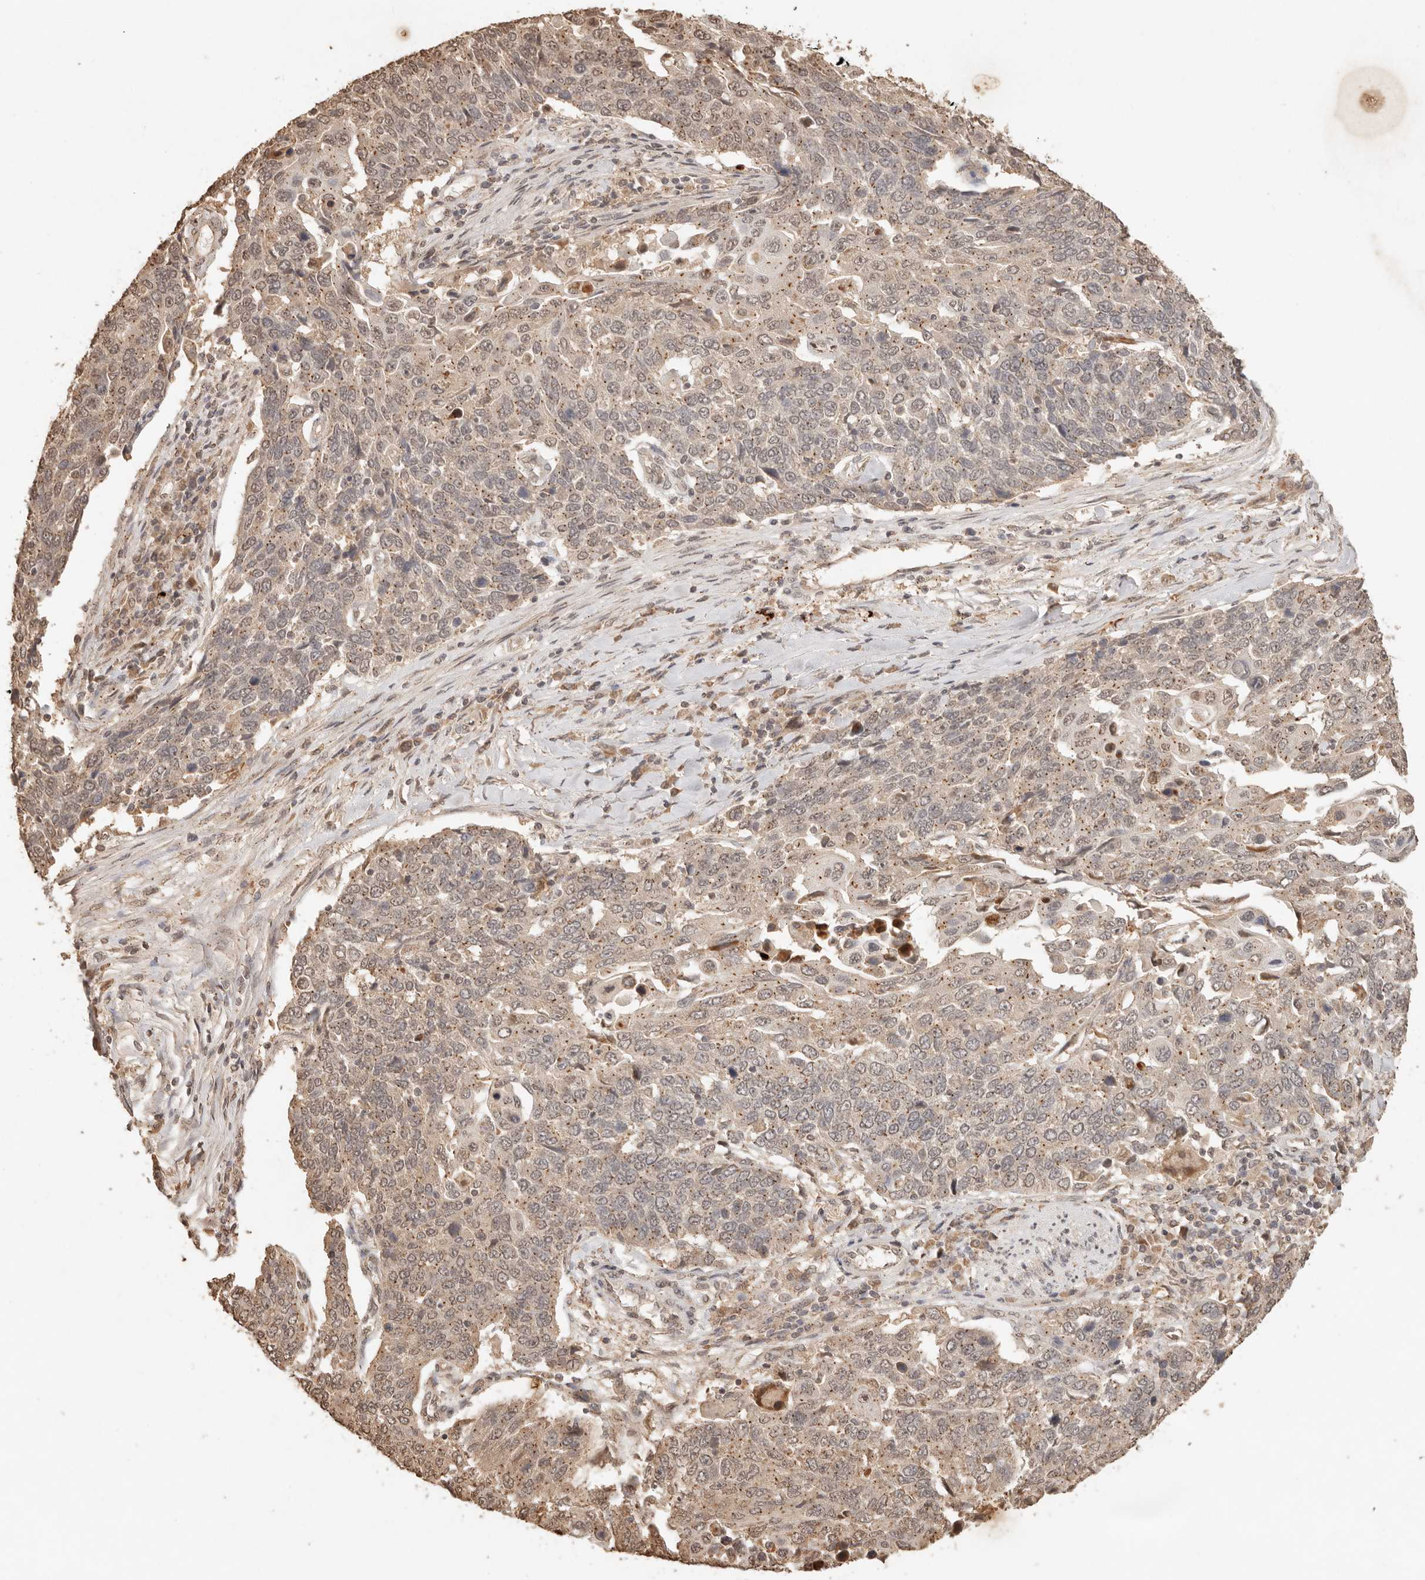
{"staining": {"intensity": "weak", "quantity": "25%-75%", "location": "cytoplasmic/membranous,nuclear"}, "tissue": "lung cancer", "cell_type": "Tumor cells", "image_type": "cancer", "snomed": [{"axis": "morphology", "description": "Squamous cell carcinoma, NOS"}, {"axis": "topography", "description": "Lung"}], "caption": "IHC (DAB) staining of human squamous cell carcinoma (lung) displays weak cytoplasmic/membranous and nuclear protein expression in approximately 25%-75% of tumor cells.", "gene": "LMO4", "patient": {"sex": "male", "age": 66}}